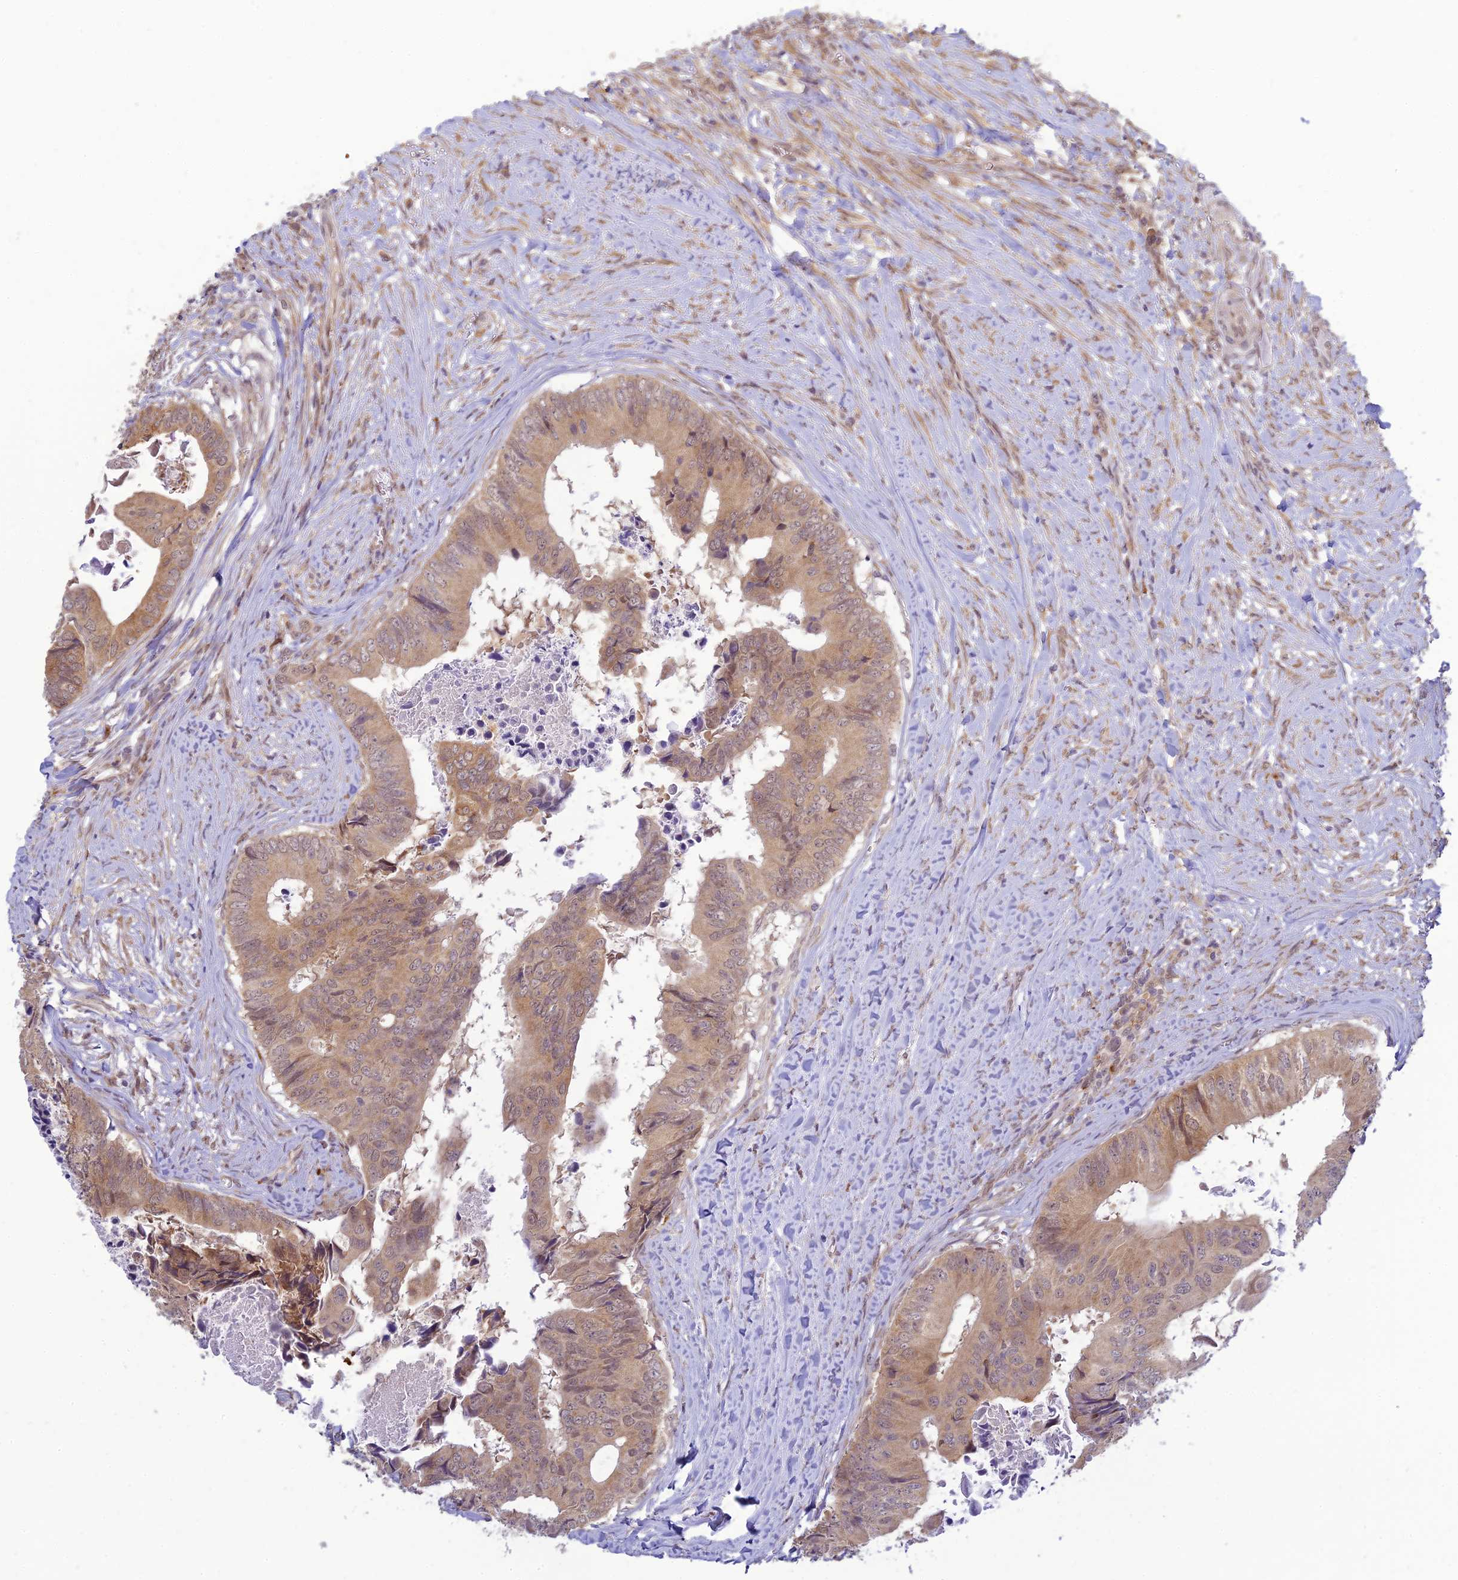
{"staining": {"intensity": "moderate", "quantity": "25%-75%", "location": "cytoplasmic/membranous"}, "tissue": "colorectal cancer", "cell_type": "Tumor cells", "image_type": "cancer", "snomed": [{"axis": "morphology", "description": "Adenocarcinoma, NOS"}, {"axis": "topography", "description": "Colon"}], "caption": "Brown immunohistochemical staining in human colorectal adenocarcinoma shows moderate cytoplasmic/membranous positivity in approximately 25%-75% of tumor cells.", "gene": "SKIC8", "patient": {"sex": "male", "age": 85}}